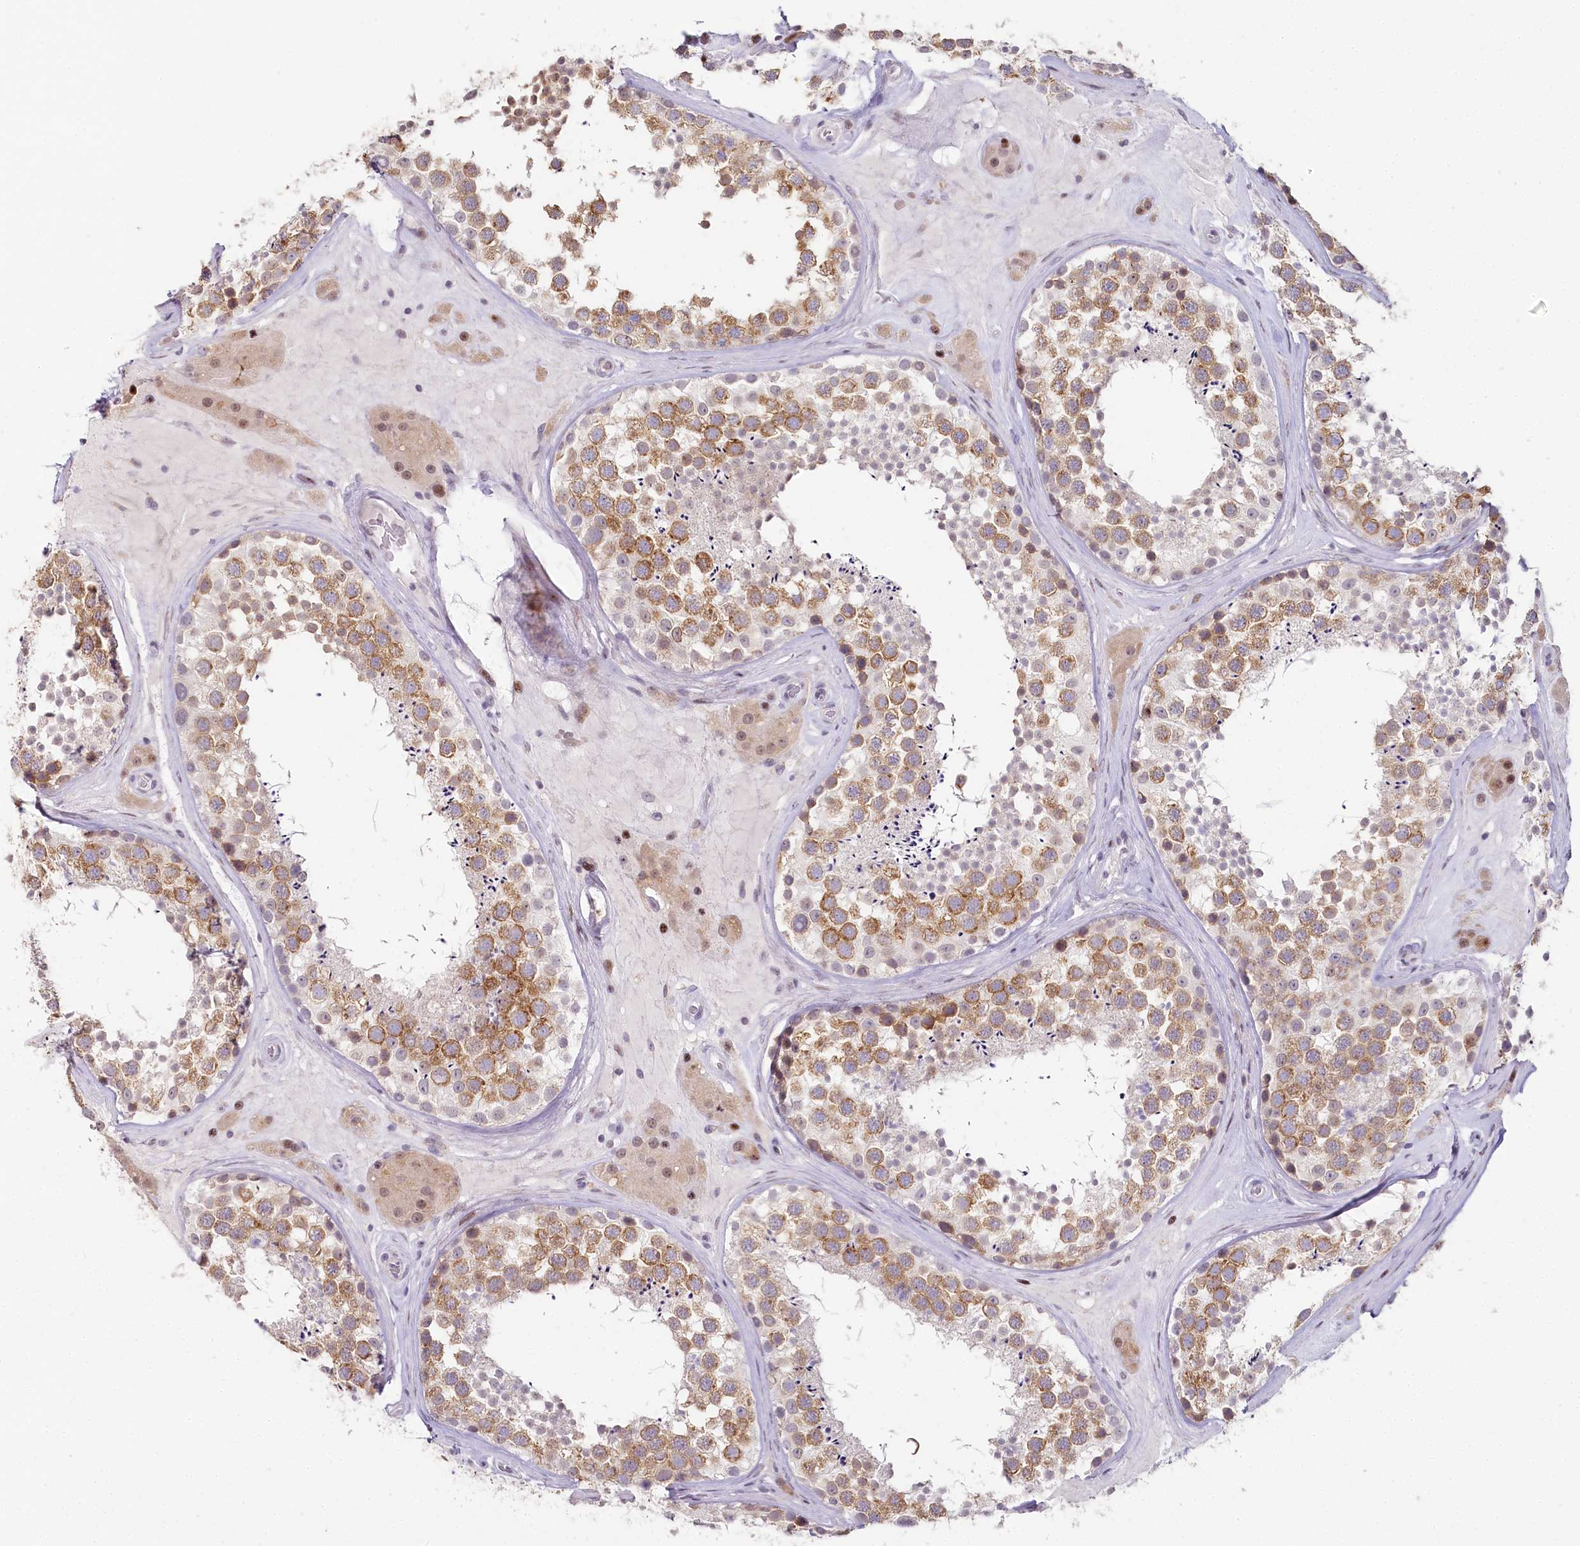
{"staining": {"intensity": "moderate", "quantity": "25%-75%", "location": "cytoplasmic/membranous"}, "tissue": "testis", "cell_type": "Cells in seminiferous ducts", "image_type": "normal", "snomed": [{"axis": "morphology", "description": "Normal tissue, NOS"}, {"axis": "topography", "description": "Testis"}], "caption": "High-magnification brightfield microscopy of unremarkable testis stained with DAB (3,3'-diaminobenzidine) (brown) and counterstained with hematoxylin (blue). cells in seminiferous ducts exhibit moderate cytoplasmic/membranous staining is seen in approximately25%-75% of cells. (brown staining indicates protein expression, while blue staining denotes nuclei).", "gene": "HPD", "patient": {"sex": "male", "age": 46}}